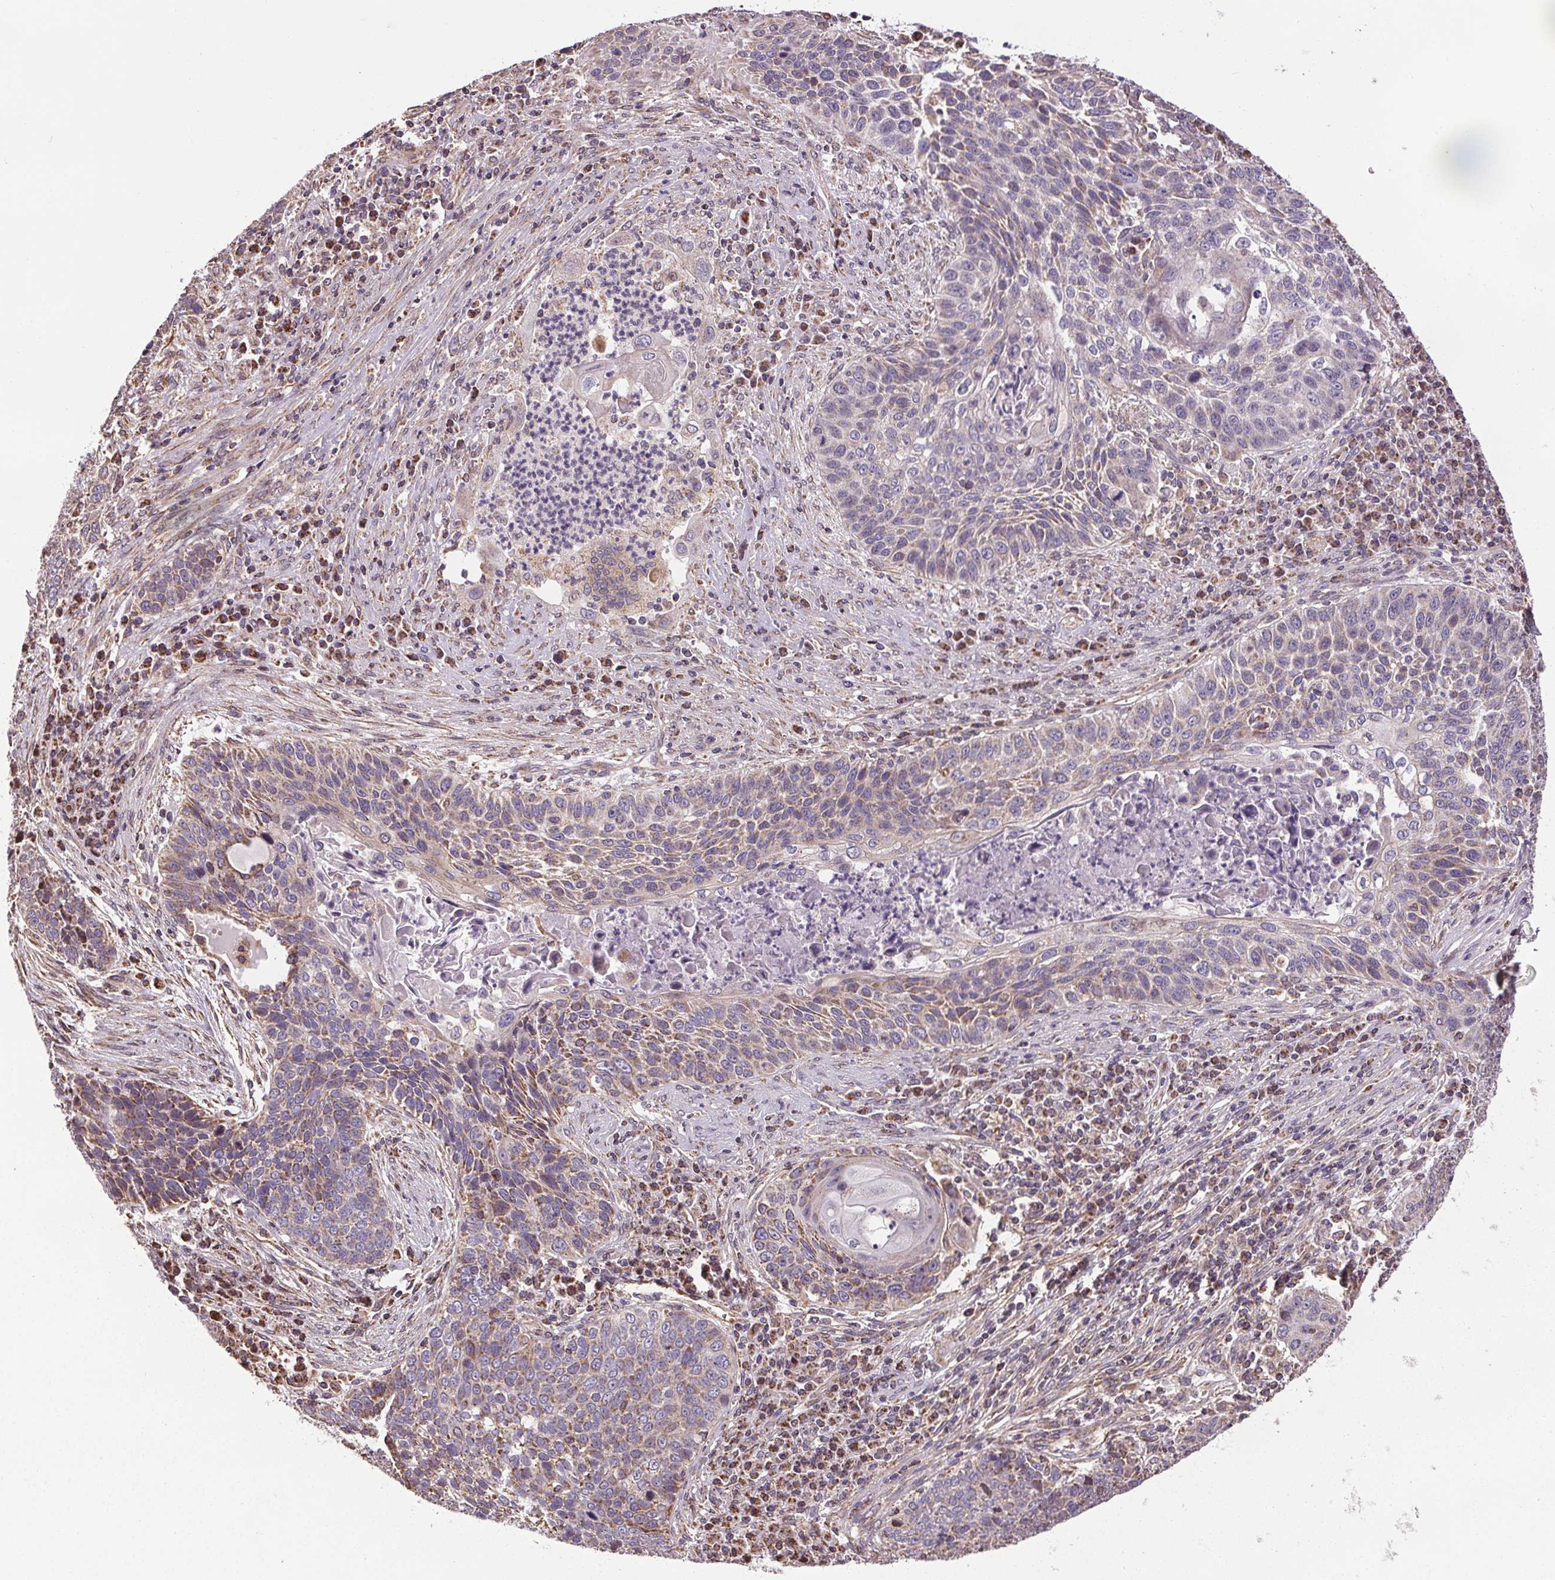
{"staining": {"intensity": "weak", "quantity": "<25%", "location": "cytoplasmic/membranous"}, "tissue": "lung cancer", "cell_type": "Tumor cells", "image_type": "cancer", "snomed": [{"axis": "morphology", "description": "Squamous cell carcinoma, NOS"}, {"axis": "morphology", "description": "Squamous cell carcinoma, metastatic, NOS"}, {"axis": "topography", "description": "Lung"}, {"axis": "topography", "description": "Pleura, NOS"}], "caption": "IHC histopathology image of neoplastic tissue: human squamous cell carcinoma (lung) stained with DAB (3,3'-diaminobenzidine) displays no significant protein positivity in tumor cells.", "gene": "ZNF548", "patient": {"sex": "male", "age": 72}}